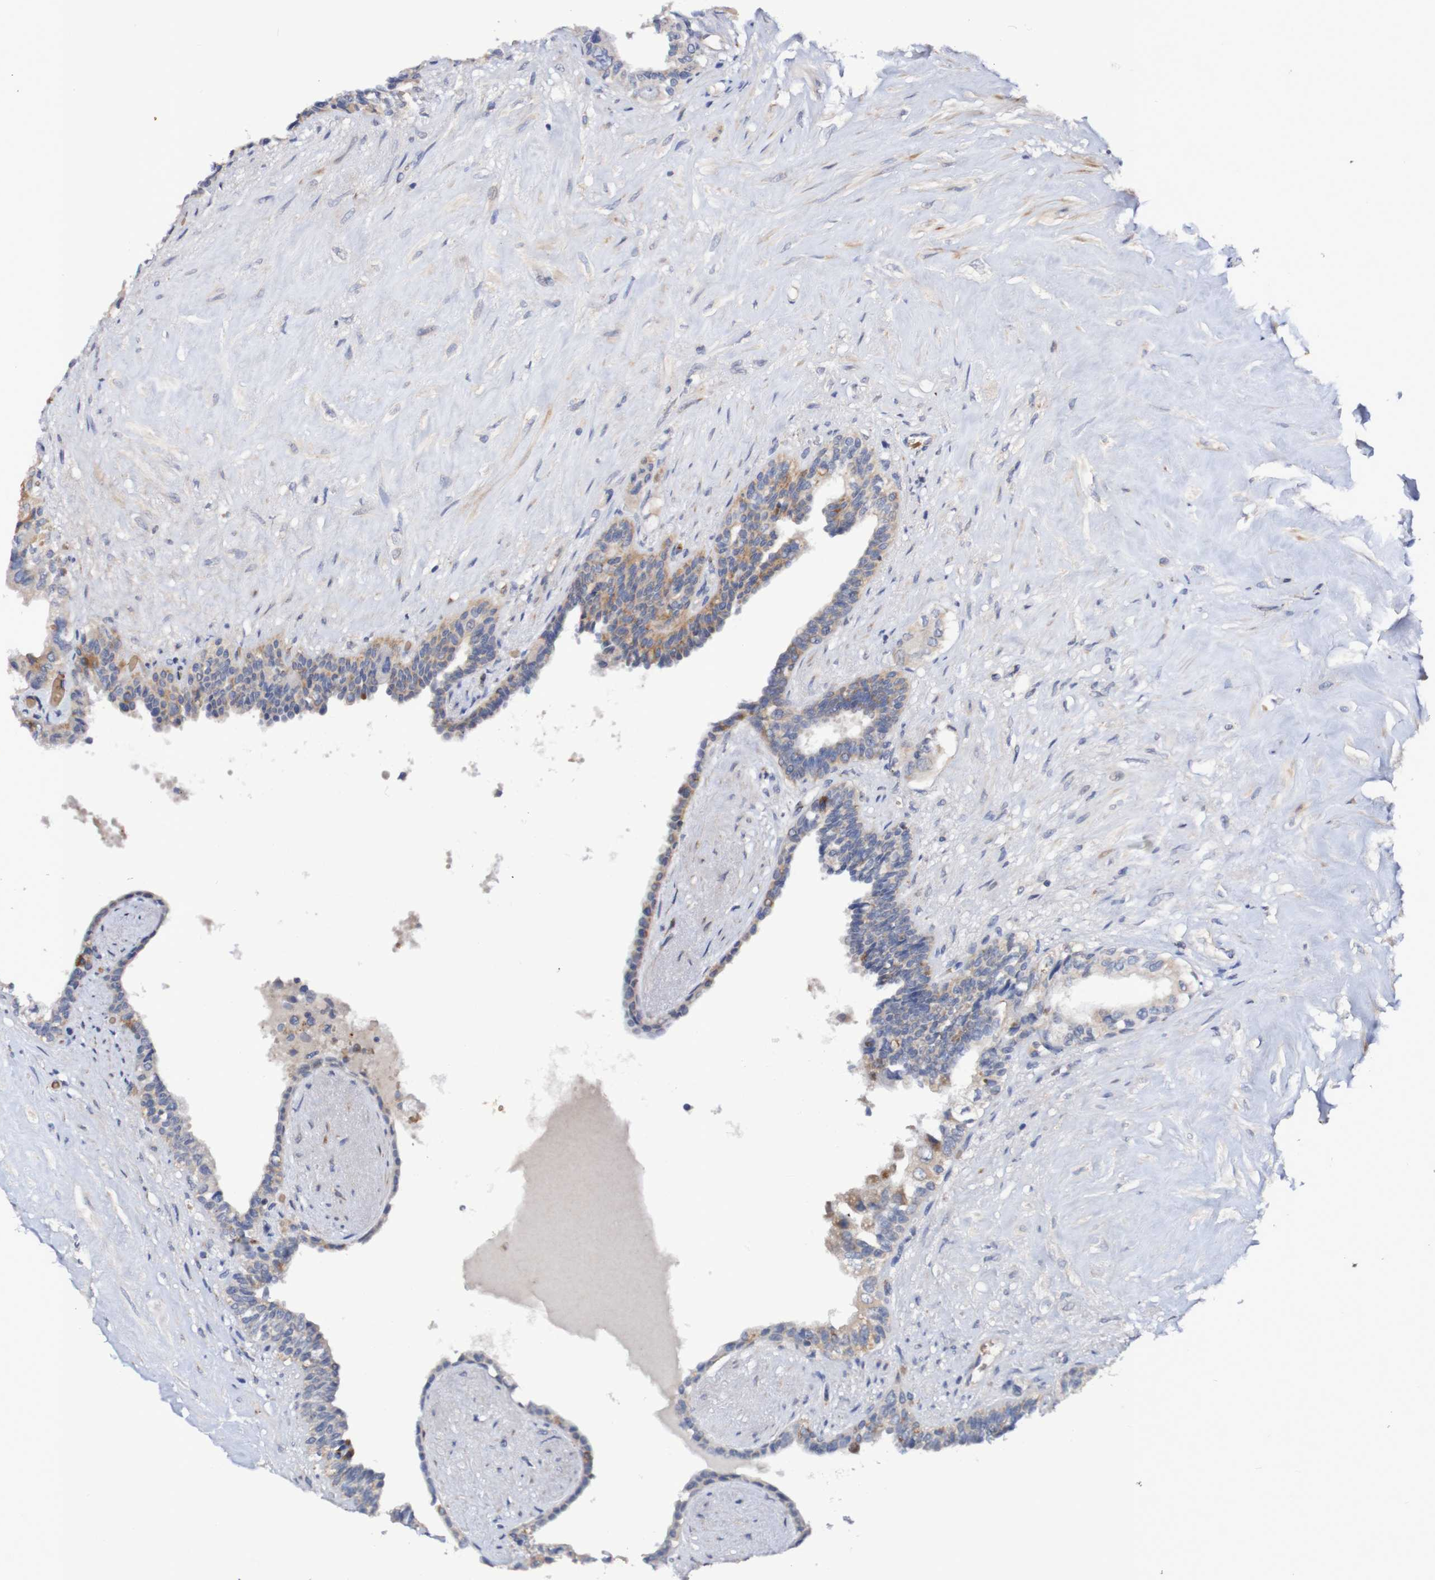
{"staining": {"intensity": "moderate", "quantity": "<25%", "location": "cytoplasmic/membranous"}, "tissue": "seminal vesicle", "cell_type": "Glandular cells", "image_type": "normal", "snomed": [{"axis": "morphology", "description": "Normal tissue, NOS"}, {"axis": "topography", "description": "Seminal veicle"}], "caption": "IHC photomicrograph of benign seminal vesicle: seminal vesicle stained using immunohistochemistry shows low levels of moderate protein expression localized specifically in the cytoplasmic/membranous of glandular cells, appearing as a cytoplasmic/membranous brown color.", "gene": "WNT4", "patient": {"sex": "male", "age": 63}}